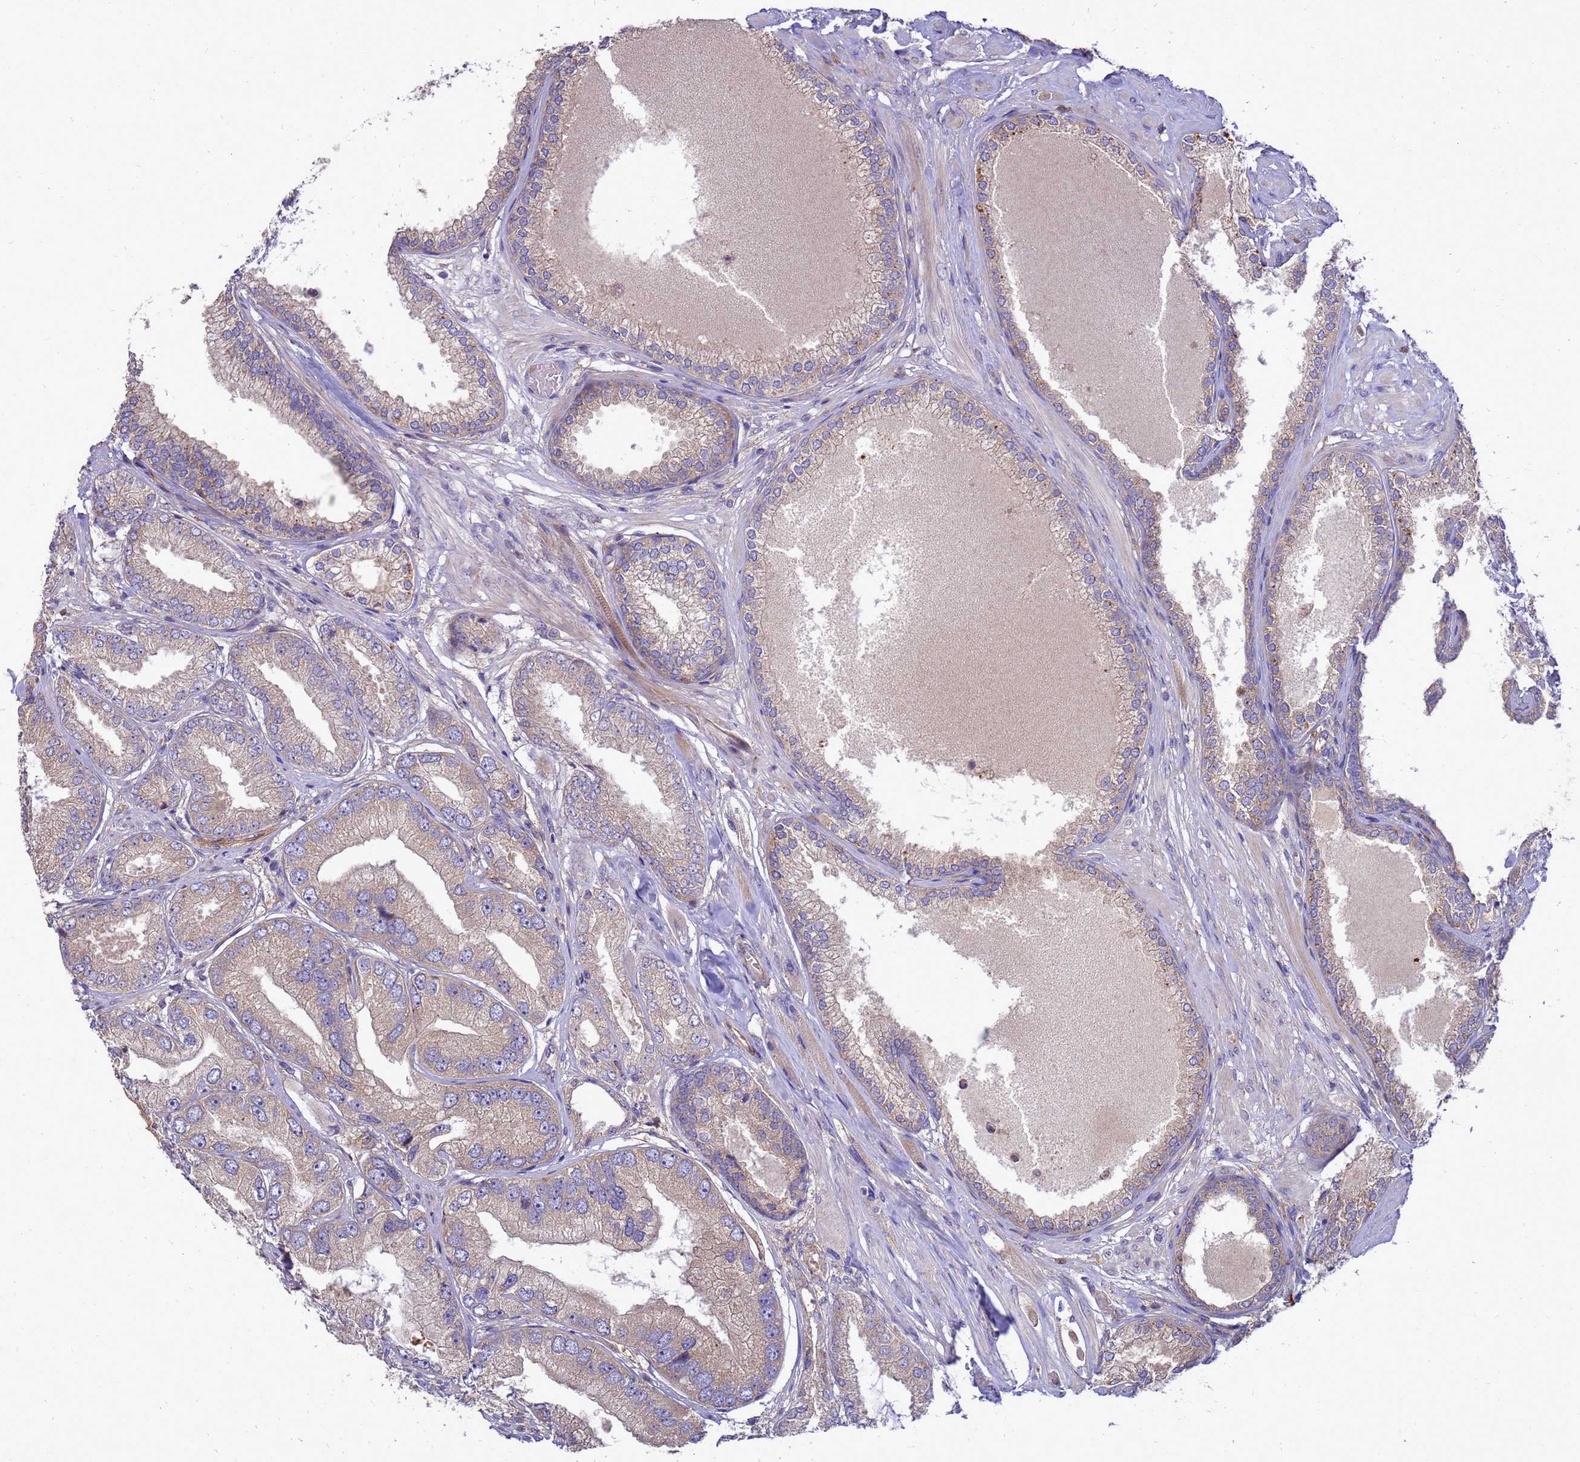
{"staining": {"intensity": "weak", "quantity": "25%-75%", "location": "cytoplasmic/membranous"}, "tissue": "prostate cancer", "cell_type": "Tumor cells", "image_type": "cancer", "snomed": [{"axis": "morphology", "description": "Adenocarcinoma, High grade"}, {"axis": "topography", "description": "Prostate"}], "caption": "The histopathology image reveals staining of prostate cancer (adenocarcinoma (high-grade)), revealing weak cytoplasmic/membranous protein positivity (brown color) within tumor cells.", "gene": "RNF215", "patient": {"sex": "male", "age": 71}}